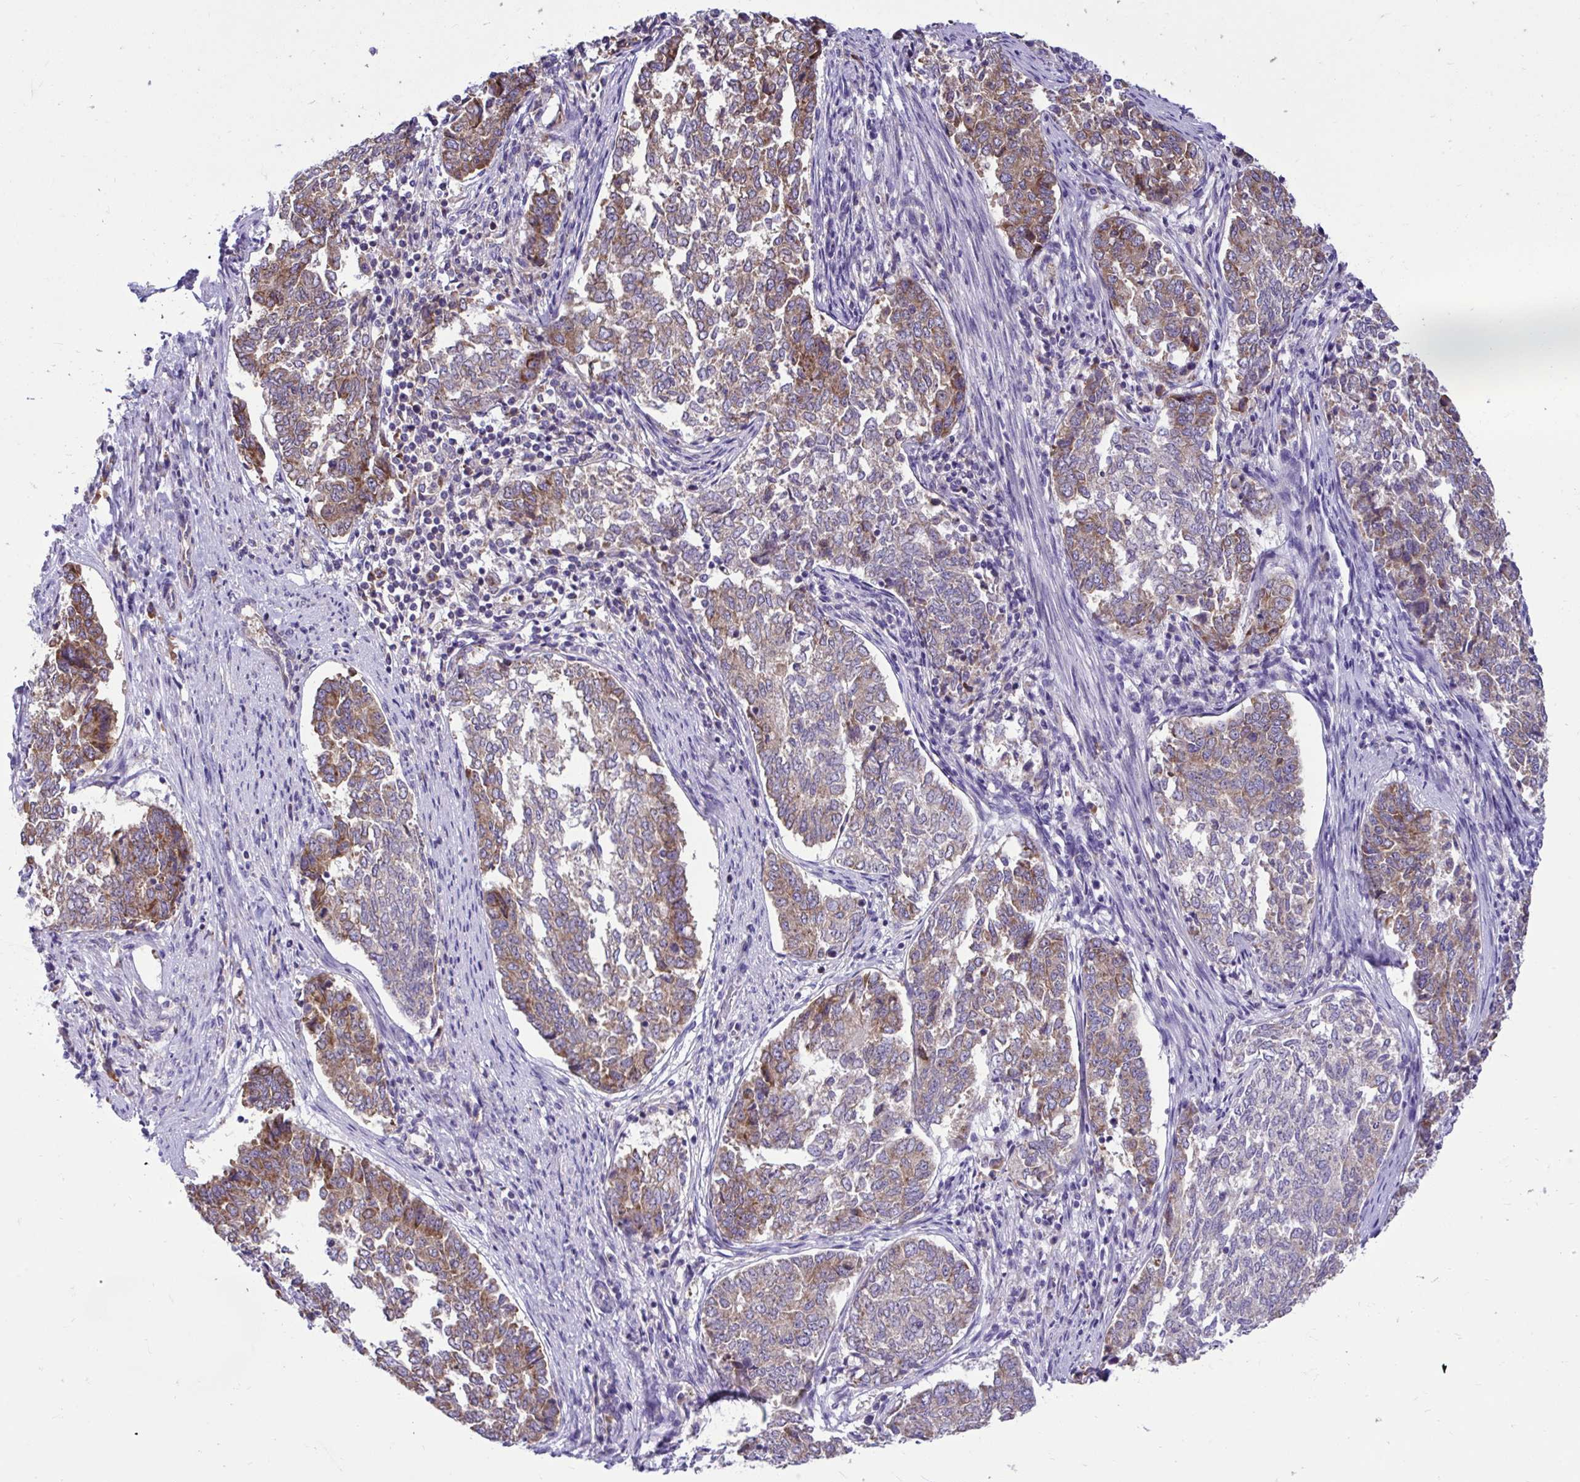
{"staining": {"intensity": "moderate", "quantity": "25%-75%", "location": "cytoplasmic/membranous"}, "tissue": "endometrial cancer", "cell_type": "Tumor cells", "image_type": "cancer", "snomed": [{"axis": "morphology", "description": "Adenocarcinoma, NOS"}, {"axis": "topography", "description": "Endometrium"}], "caption": "Adenocarcinoma (endometrial) stained with DAB IHC shows medium levels of moderate cytoplasmic/membranous positivity in about 25%-75% of tumor cells. (Brightfield microscopy of DAB IHC at high magnification).", "gene": "RPL7", "patient": {"sex": "female", "age": 80}}